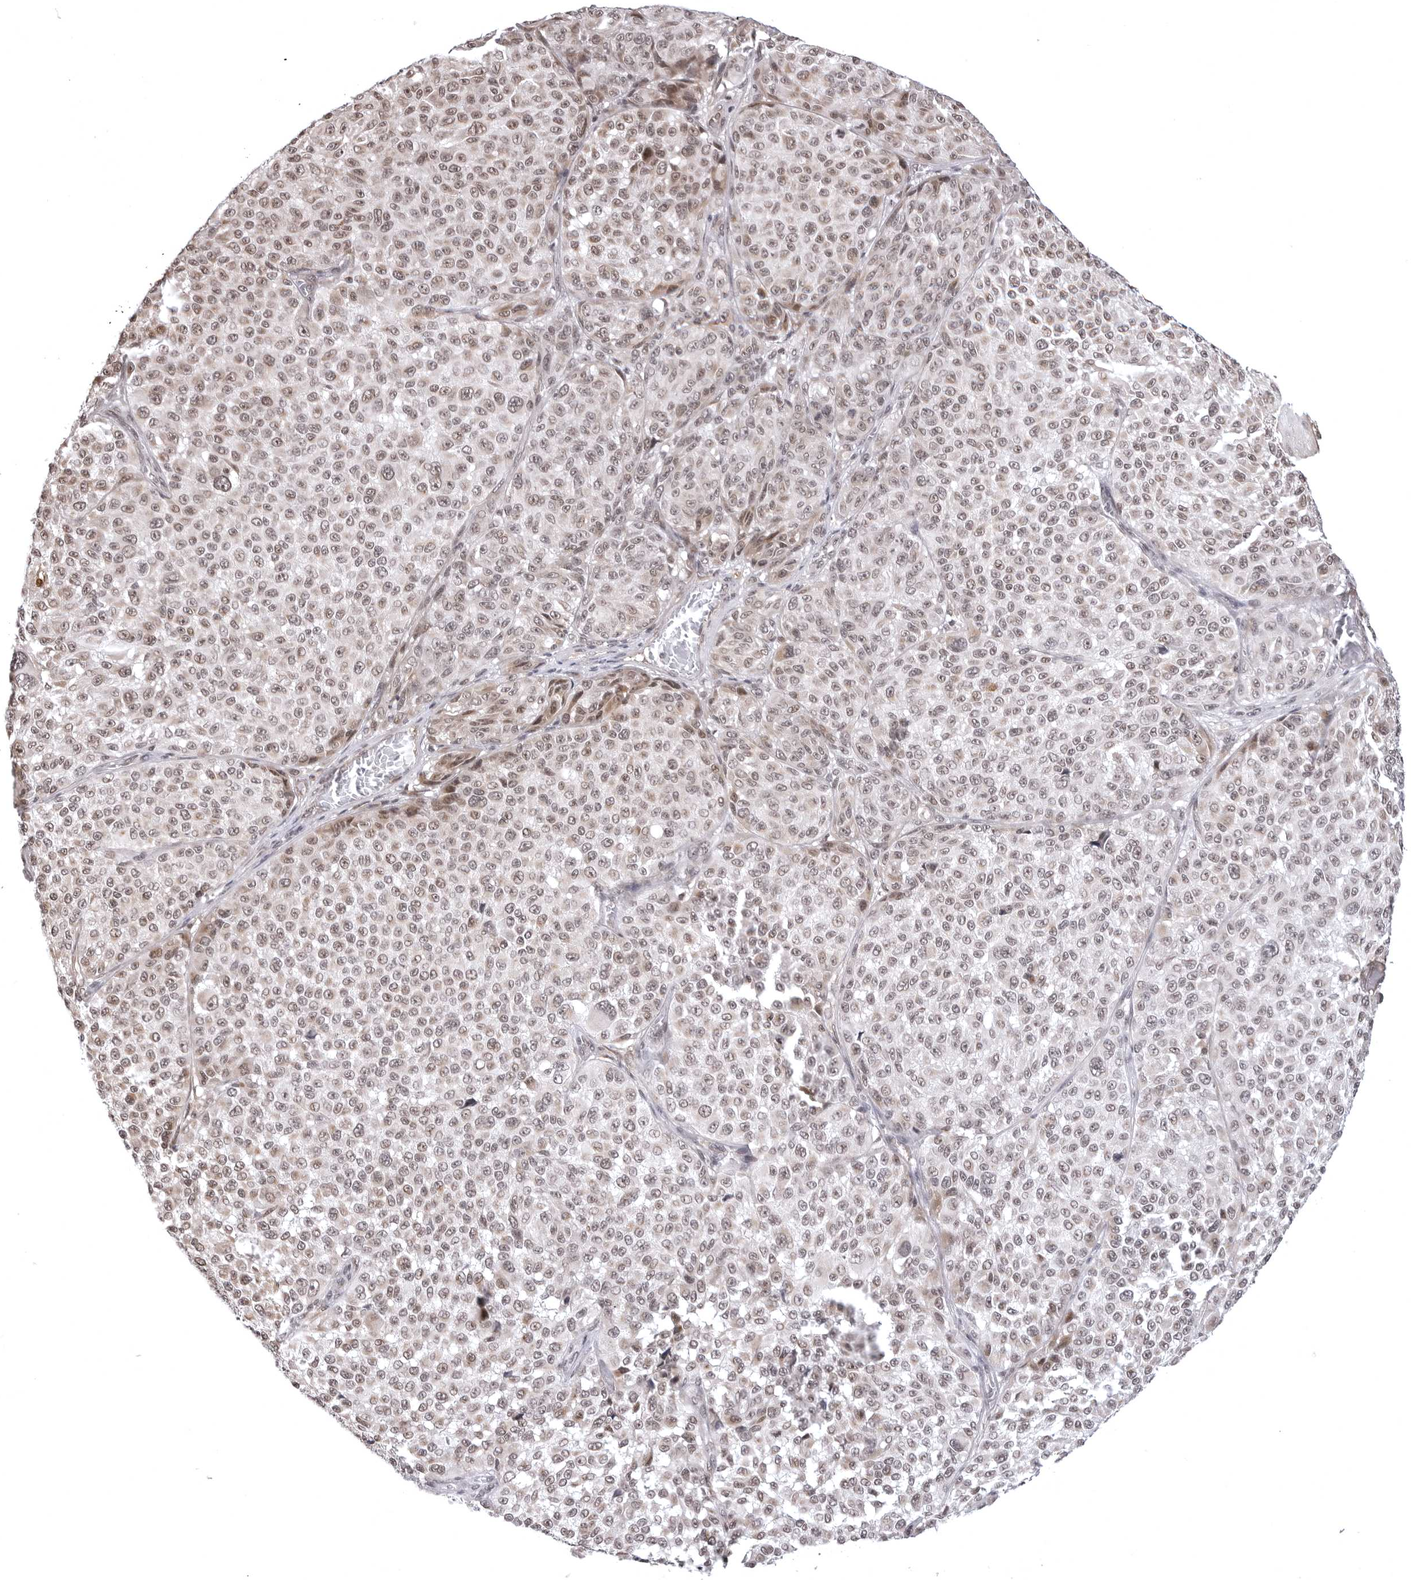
{"staining": {"intensity": "weak", "quantity": "25%-75%", "location": "nuclear"}, "tissue": "melanoma", "cell_type": "Tumor cells", "image_type": "cancer", "snomed": [{"axis": "morphology", "description": "Malignant melanoma, NOS"}, {"axis": "topography", "description": "Skin"}], "caption": "Melanoma was stained to show a protein in brown. There is low levels of weak nuclear staining in about 25%-75% of tumor cells.", "gene": "PHF3", "patient": {"sex": "male", "age": 83}}